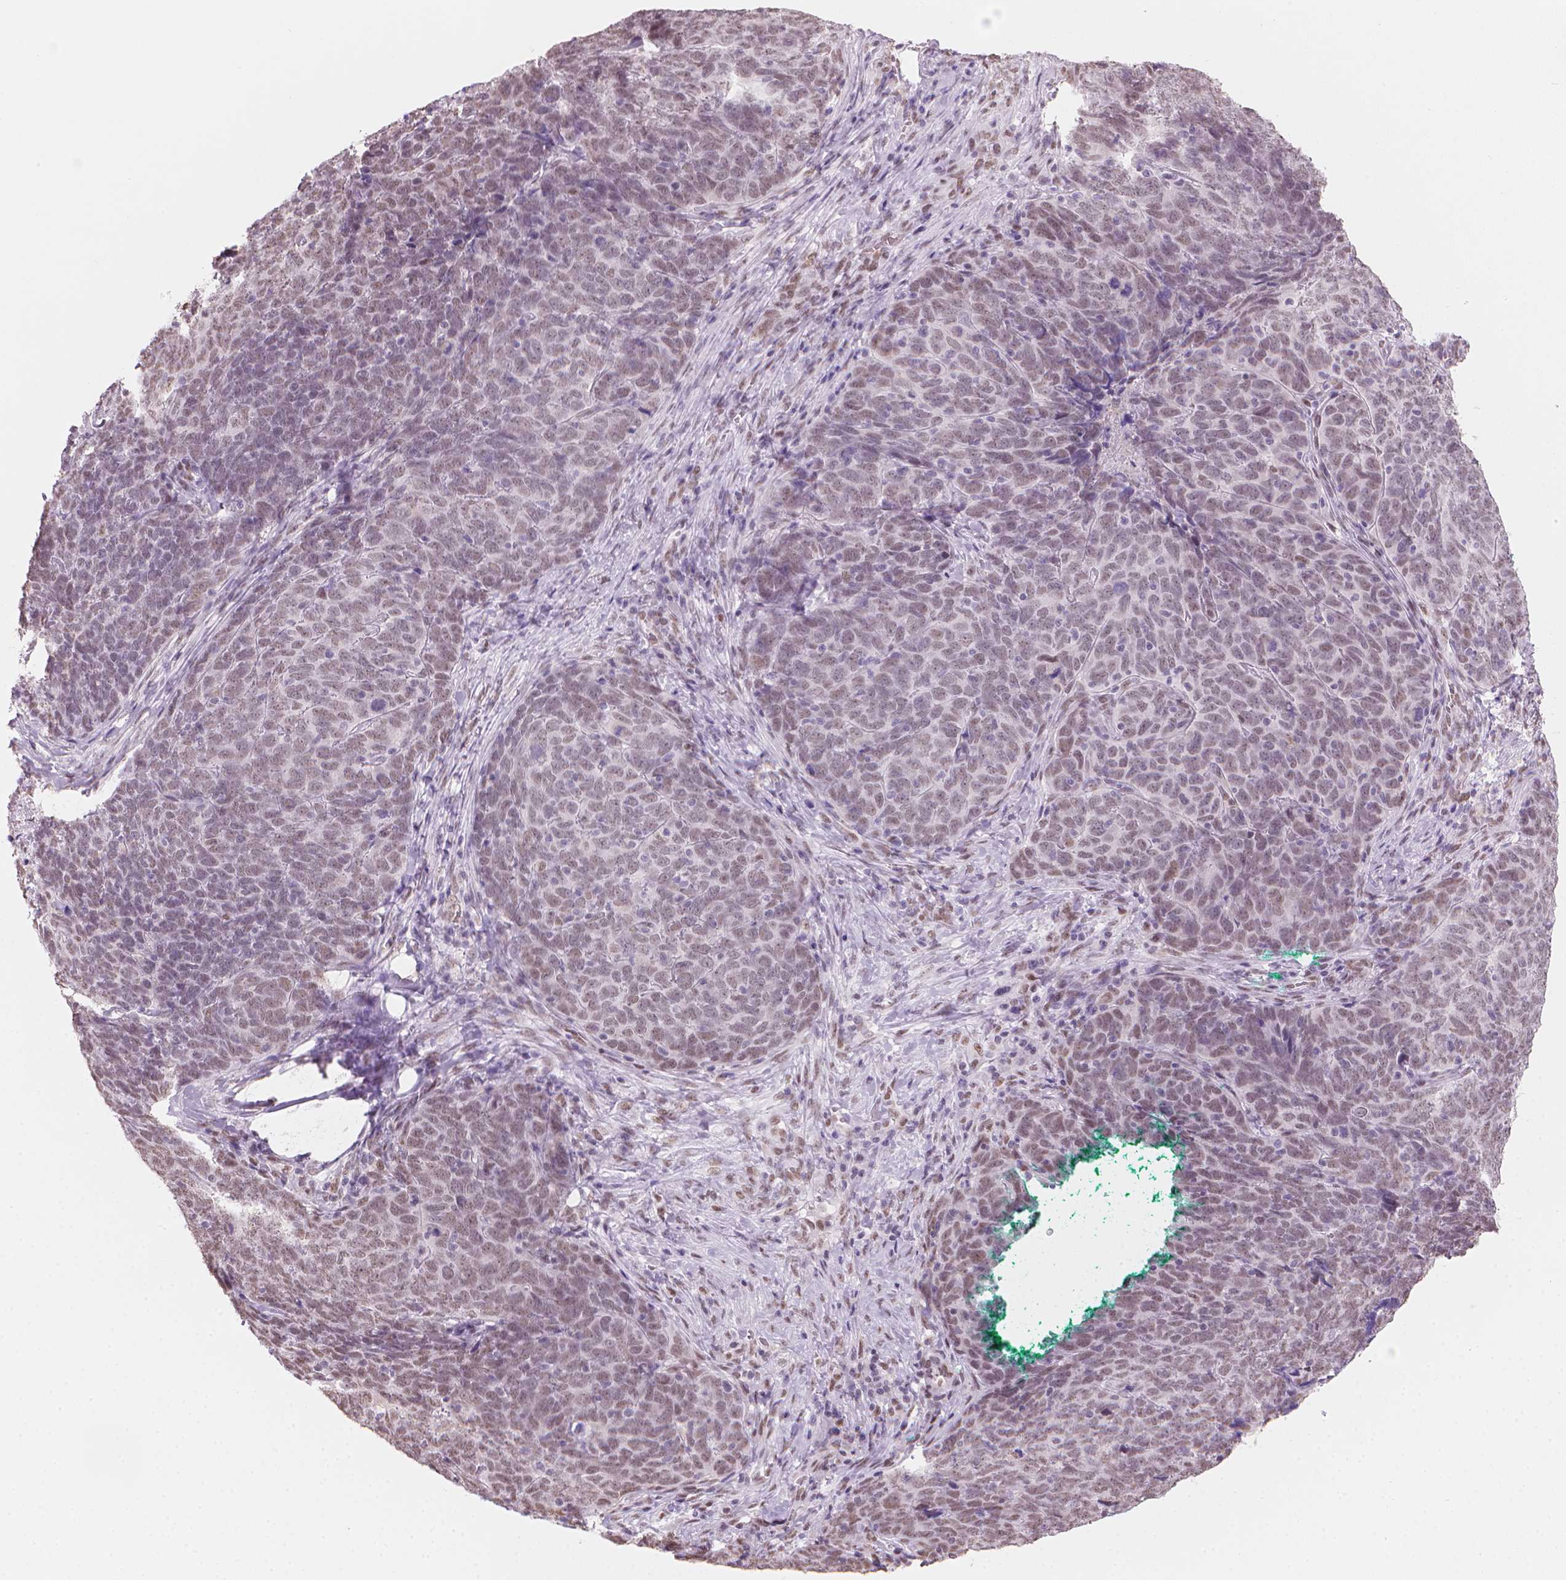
{"staining": {"intensity": "weak", "quantity": "25%-75%", "location": "nuclear"}, "tissue": "skin cancer", "cell_type": "Tumor cells", "image_type": "cancer", "snomed": [{"axis": "morphology", "description": "Squamous cell carcinoma, NOS"}, {"axis": "topography", "description": "Skin"}, {"axis": "topography", "description": "Anal"}], "caption": "IHC histopathology image of neoplastic tissue: skin cancer stained using IHC demonstrates low levels of weak protein expression localized specifically in the nuclear of tumor cells, appearing as a nuclear brown color.", "gene": "PIAS2", "patient": {"sex": "female", "age": 51}}